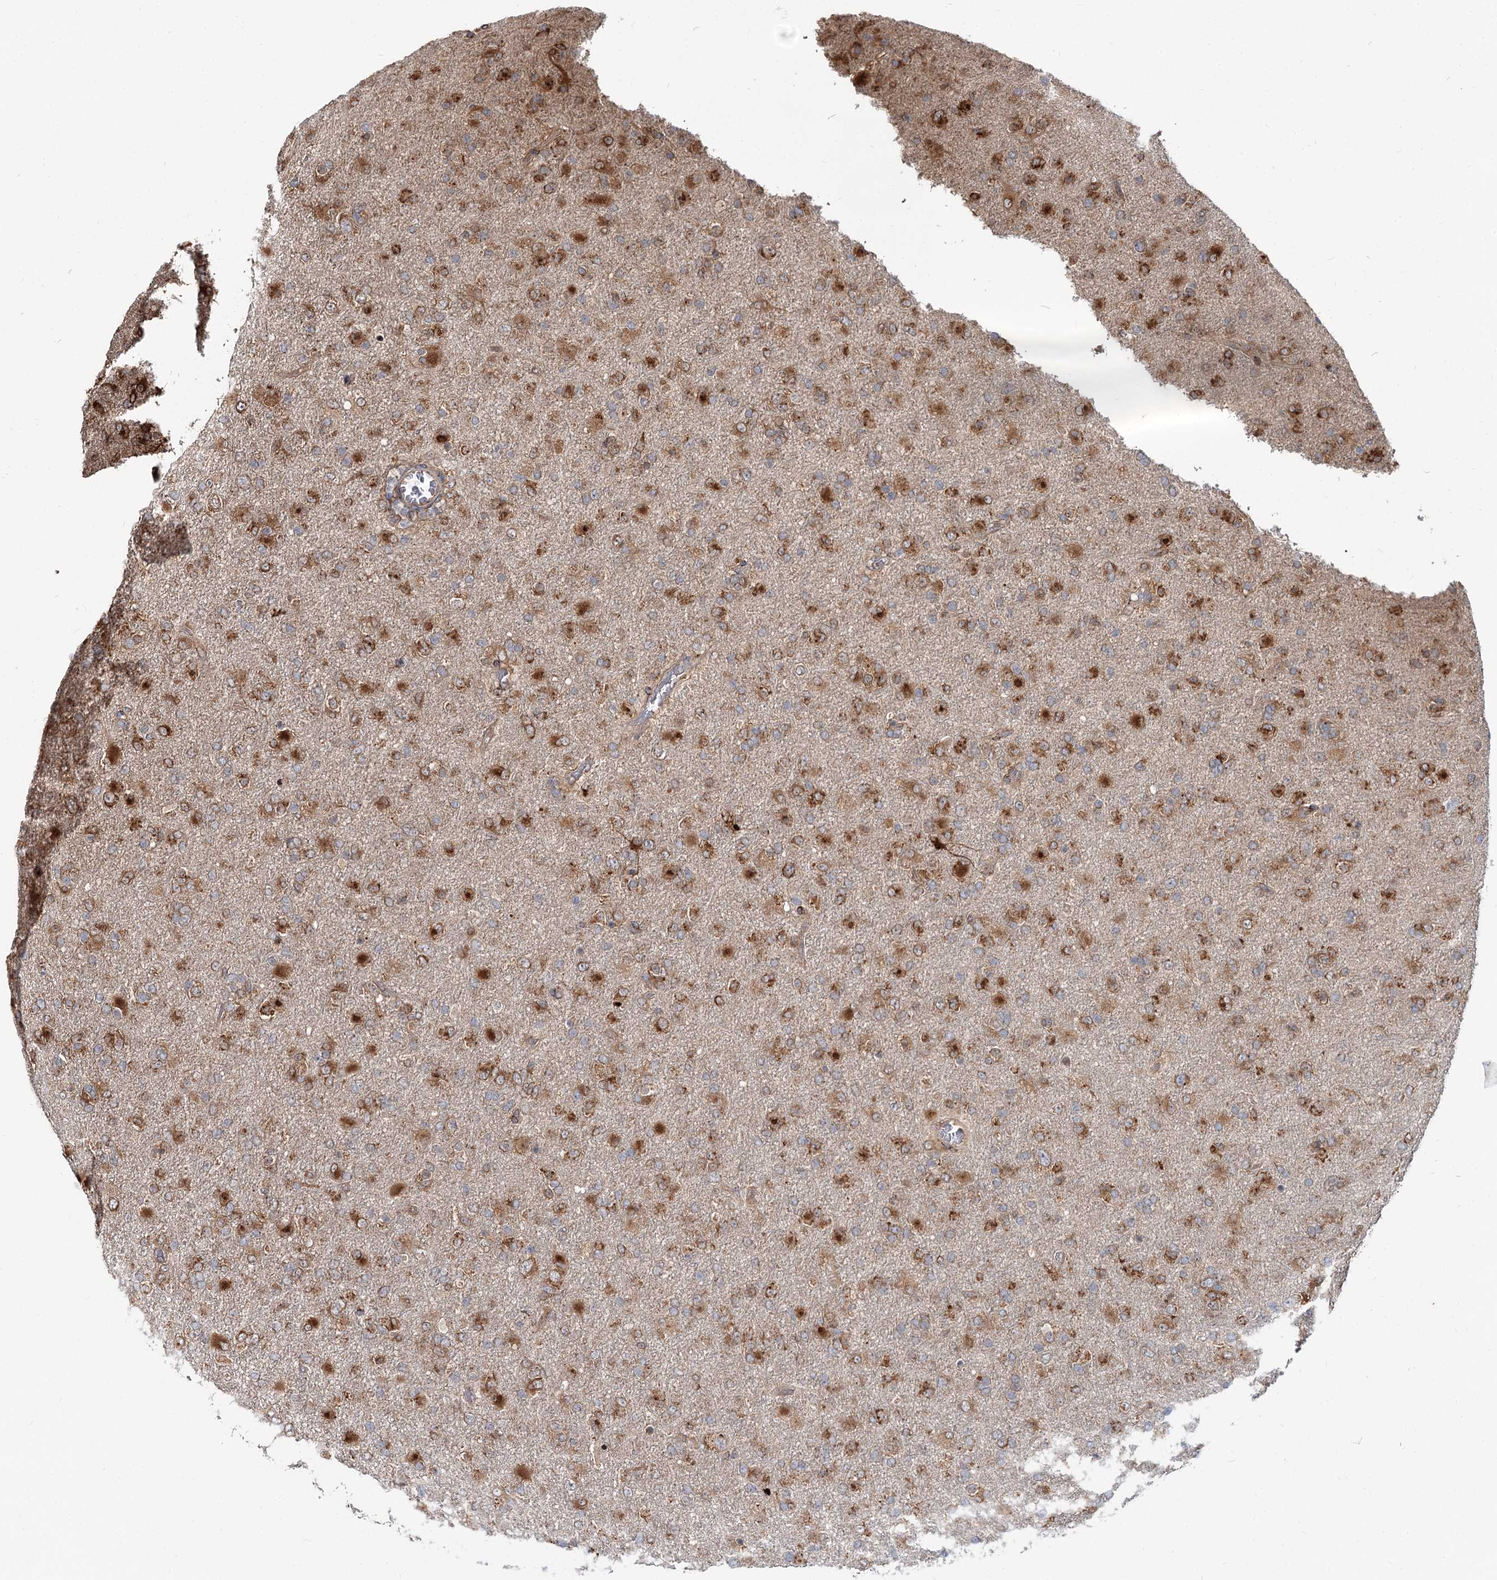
{"staining": {"intensity": "moderate", "quantity": ">75%", "location": "cytoplasmic/membranous"}, "tissue": "glioma", "cell_type": "Tumor cells", "image_type": "cancer", "snomed": [{"axis": "morphology", "description": "Glioma, malignant, Low grade"}, {"axis": "topography", "description": "Brain"}], "caption": "The photomicrograph shows staining of glioma, revealing moderate cytoplasmic/membranous protein positivity (brown color) within tumor cells.", "gene": "SPART", "patient": {"sex": "male", "age": 65}}